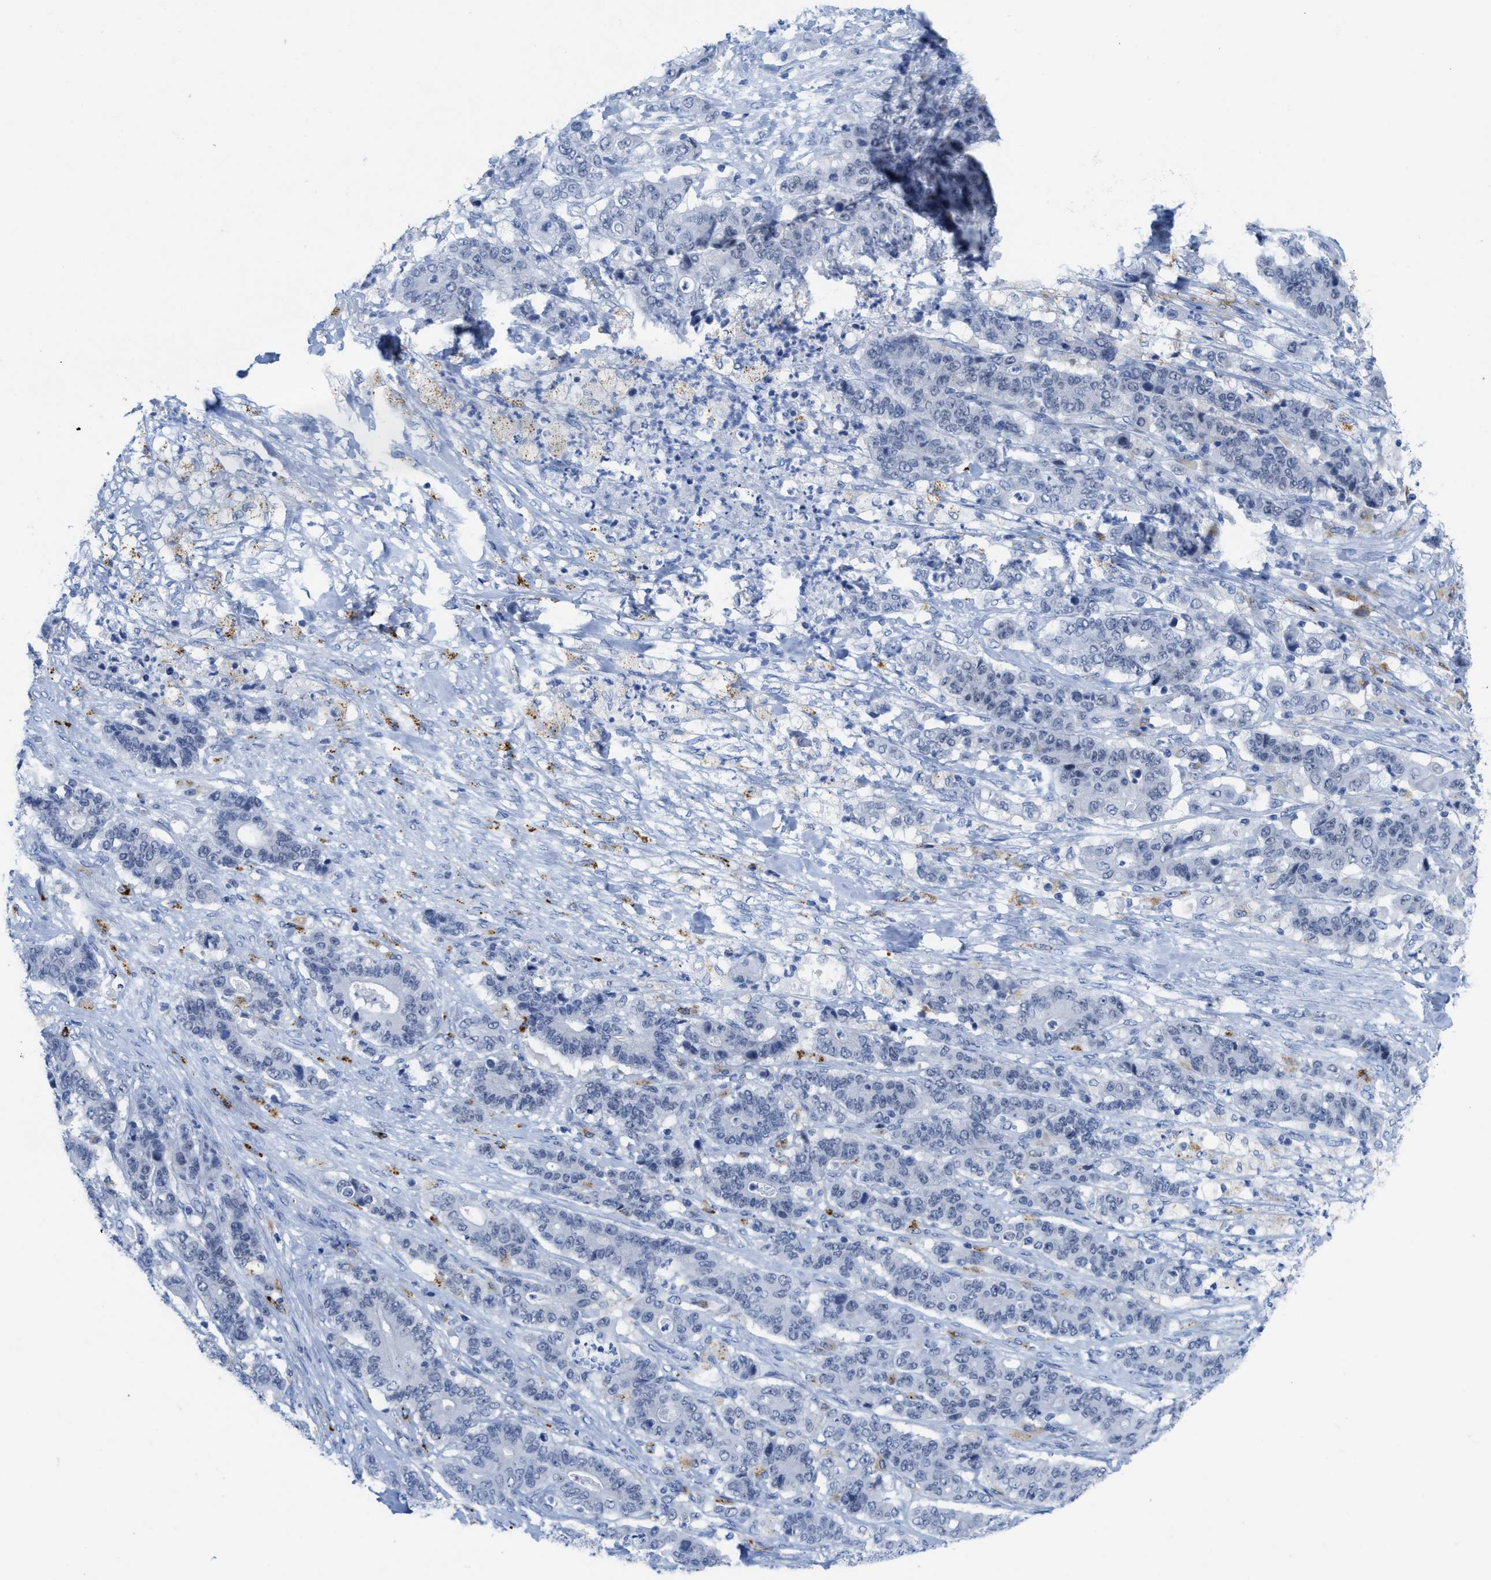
{"staining": {"intensity": "negative", "quantity": "none", "location": "none"}, "tissue": "stomach cancer", "cell_type": "Tumor cells", "image_type": "cancer", "snomed": [{"axis": "morphology", "description": "Adenocarcinoma, NOS"}, {"axis": "topography", "description": "Stomach"}], "caption": "This is an IHC image of human adenocarcinoma (stomach). There is no expression in tumor cells.", "gene": "WDR4", "patient": {"sex": "female", "age": 73}}